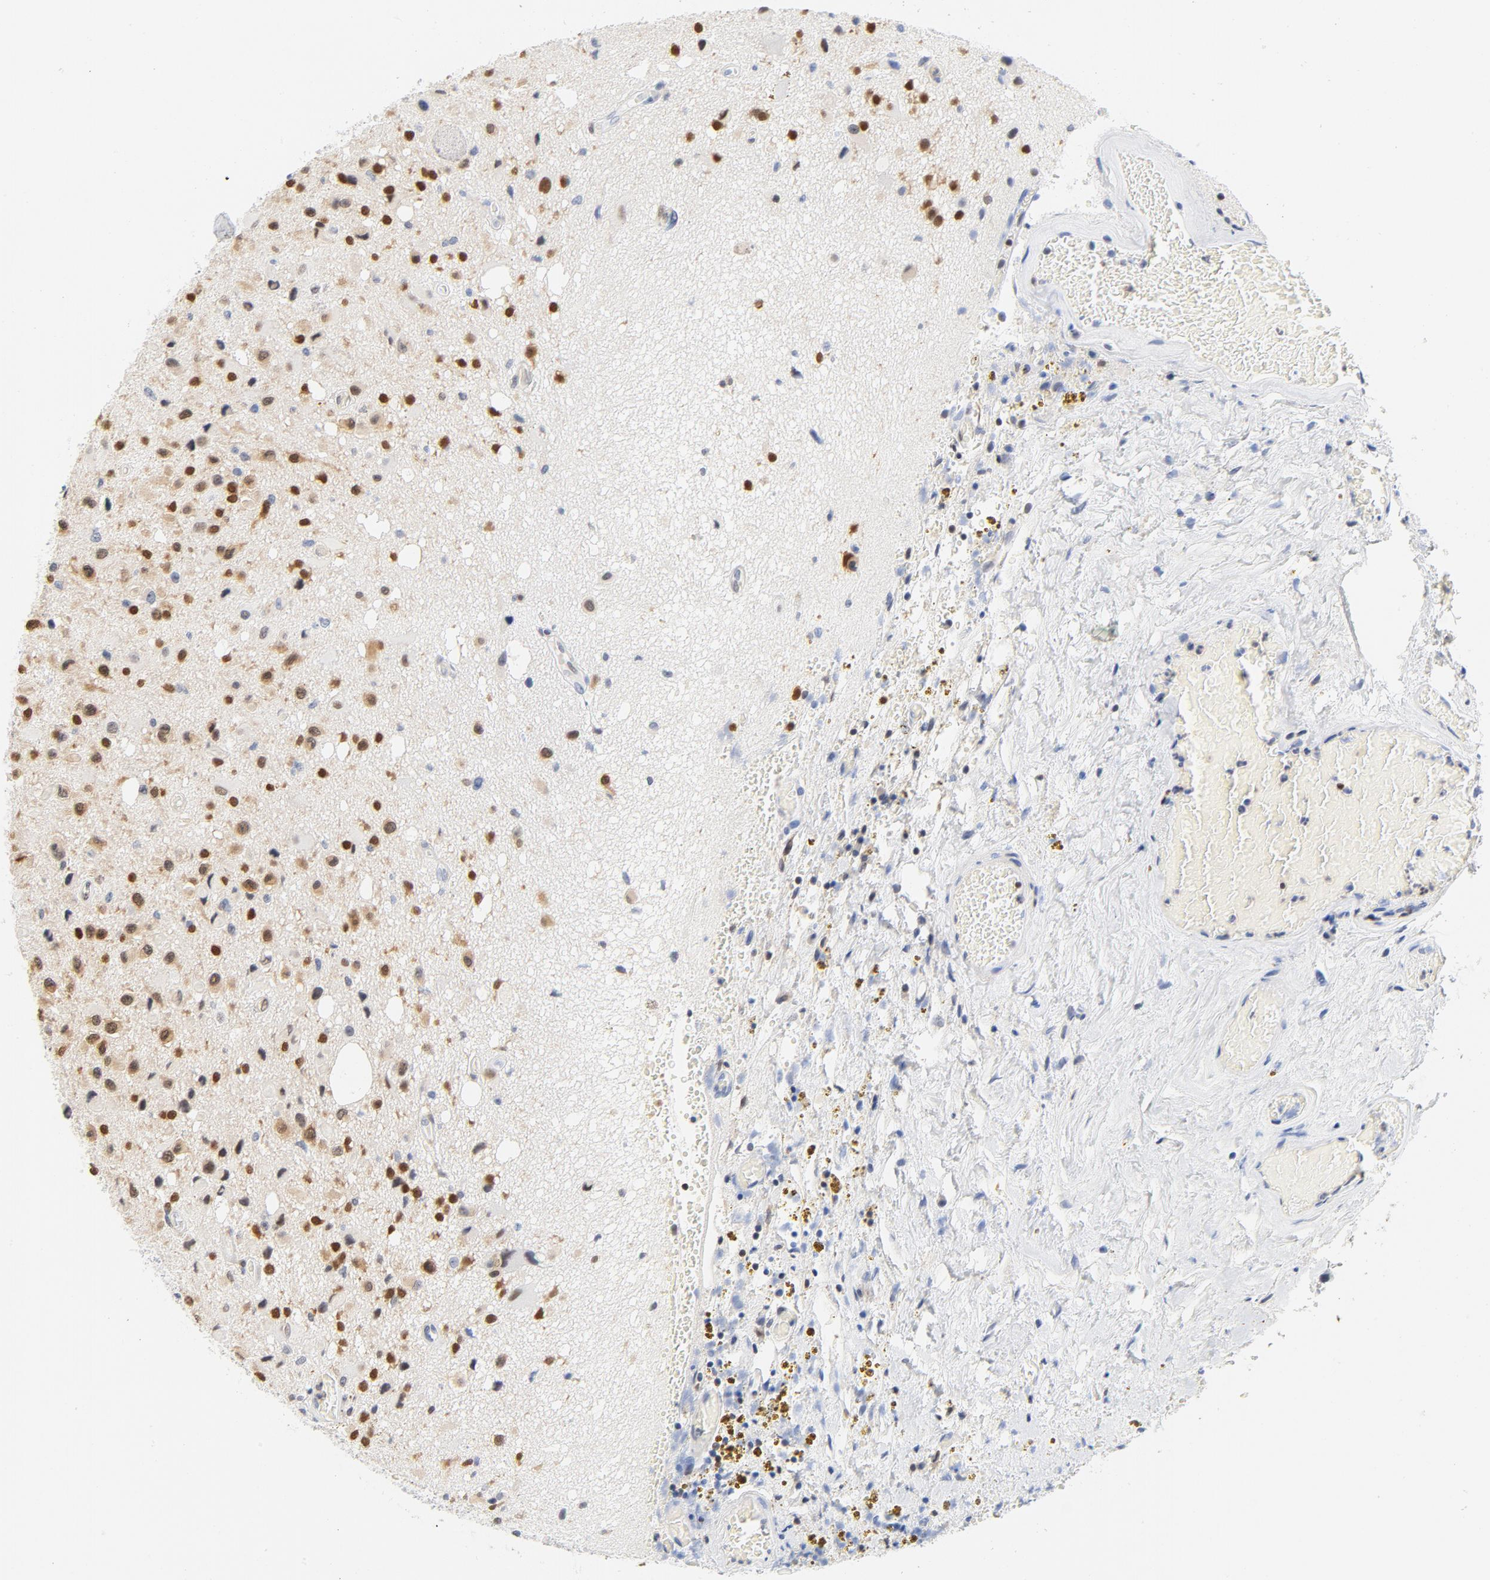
{"staining": {"intensity": "strong", "quantity": "25%-75%", "location": "nuclear"}, "tissue": "glioma", "cell_type": "Tumor cells", "image_type": "cancer", "snomed": [{"axis": "morphology", "description": "Glioma, malignant, Low grade"}, {"axis": "topography", "description": "Brain"}], "caption": "High-power microscopy captured an IHC image of glioma, revealing strong nuclear staining in about 25%-75% of tumor cells. Ihc stains the protein in brown and the nuclei are stained blue.", "gene": "CDKN1B", "patient": {"sex": "male", "age": 58}}